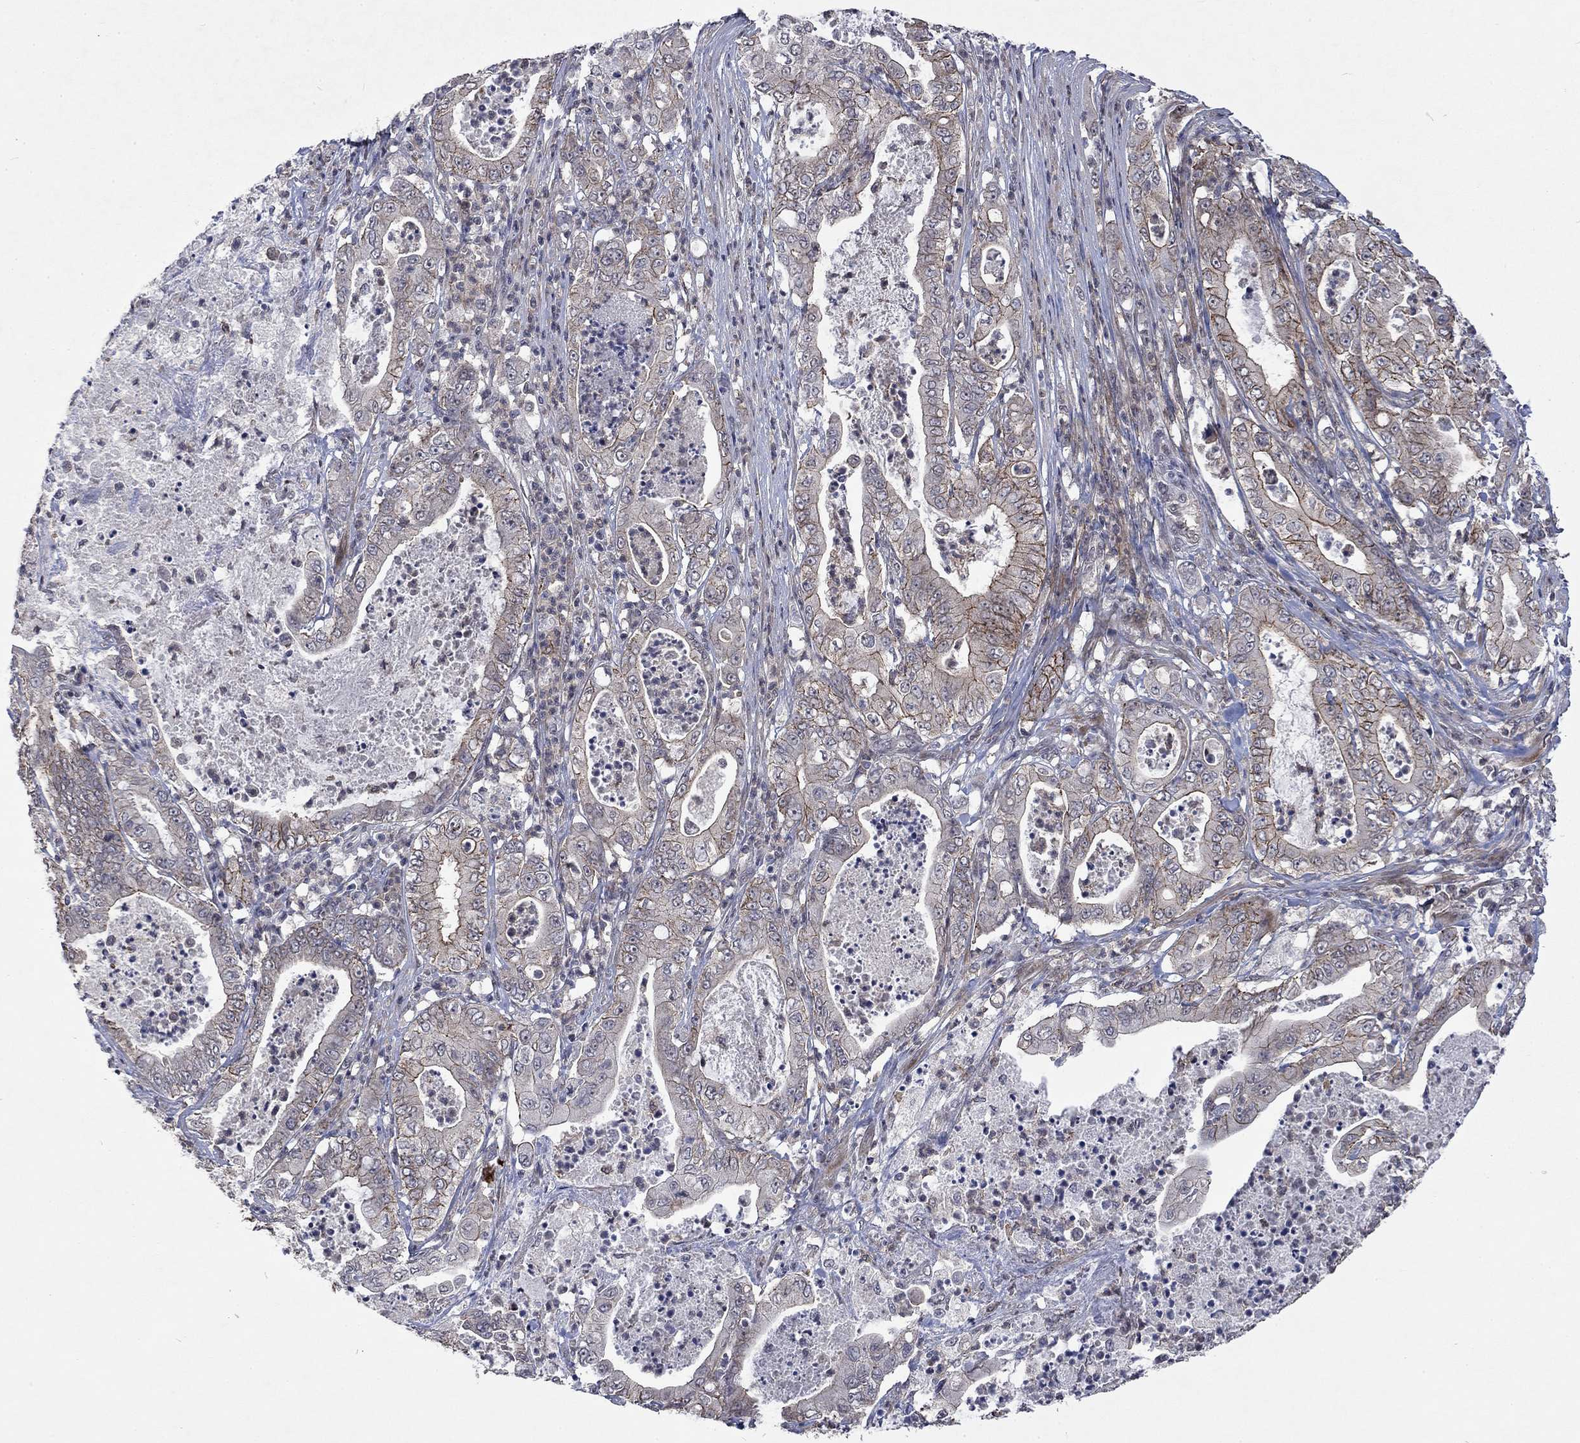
{"staining": {"intensity": "moderate", "quantity": "<25%", "location": "cytoplasmic/membranous"}, "tissue": "pancreatic cancer", "cell_type": "Tumor cells", "image_type": "cancer", "snomed": [{"axis": "morphology", "description": "Adenocarcinoma, NOS"}, {"axis": "topography", "description": "Pancreas"}], "caption": "Brown immunohistochemical staining in human adenocarcinoma (pancreatic) displays moderate cytoplasmic/membranous positivity in about <25% of tumor cells. The protein is shown in brown color, while the nuclei are stained blue.", "gene": "PPP1R9A", "patient": {"sex": "male", "age": 71}}